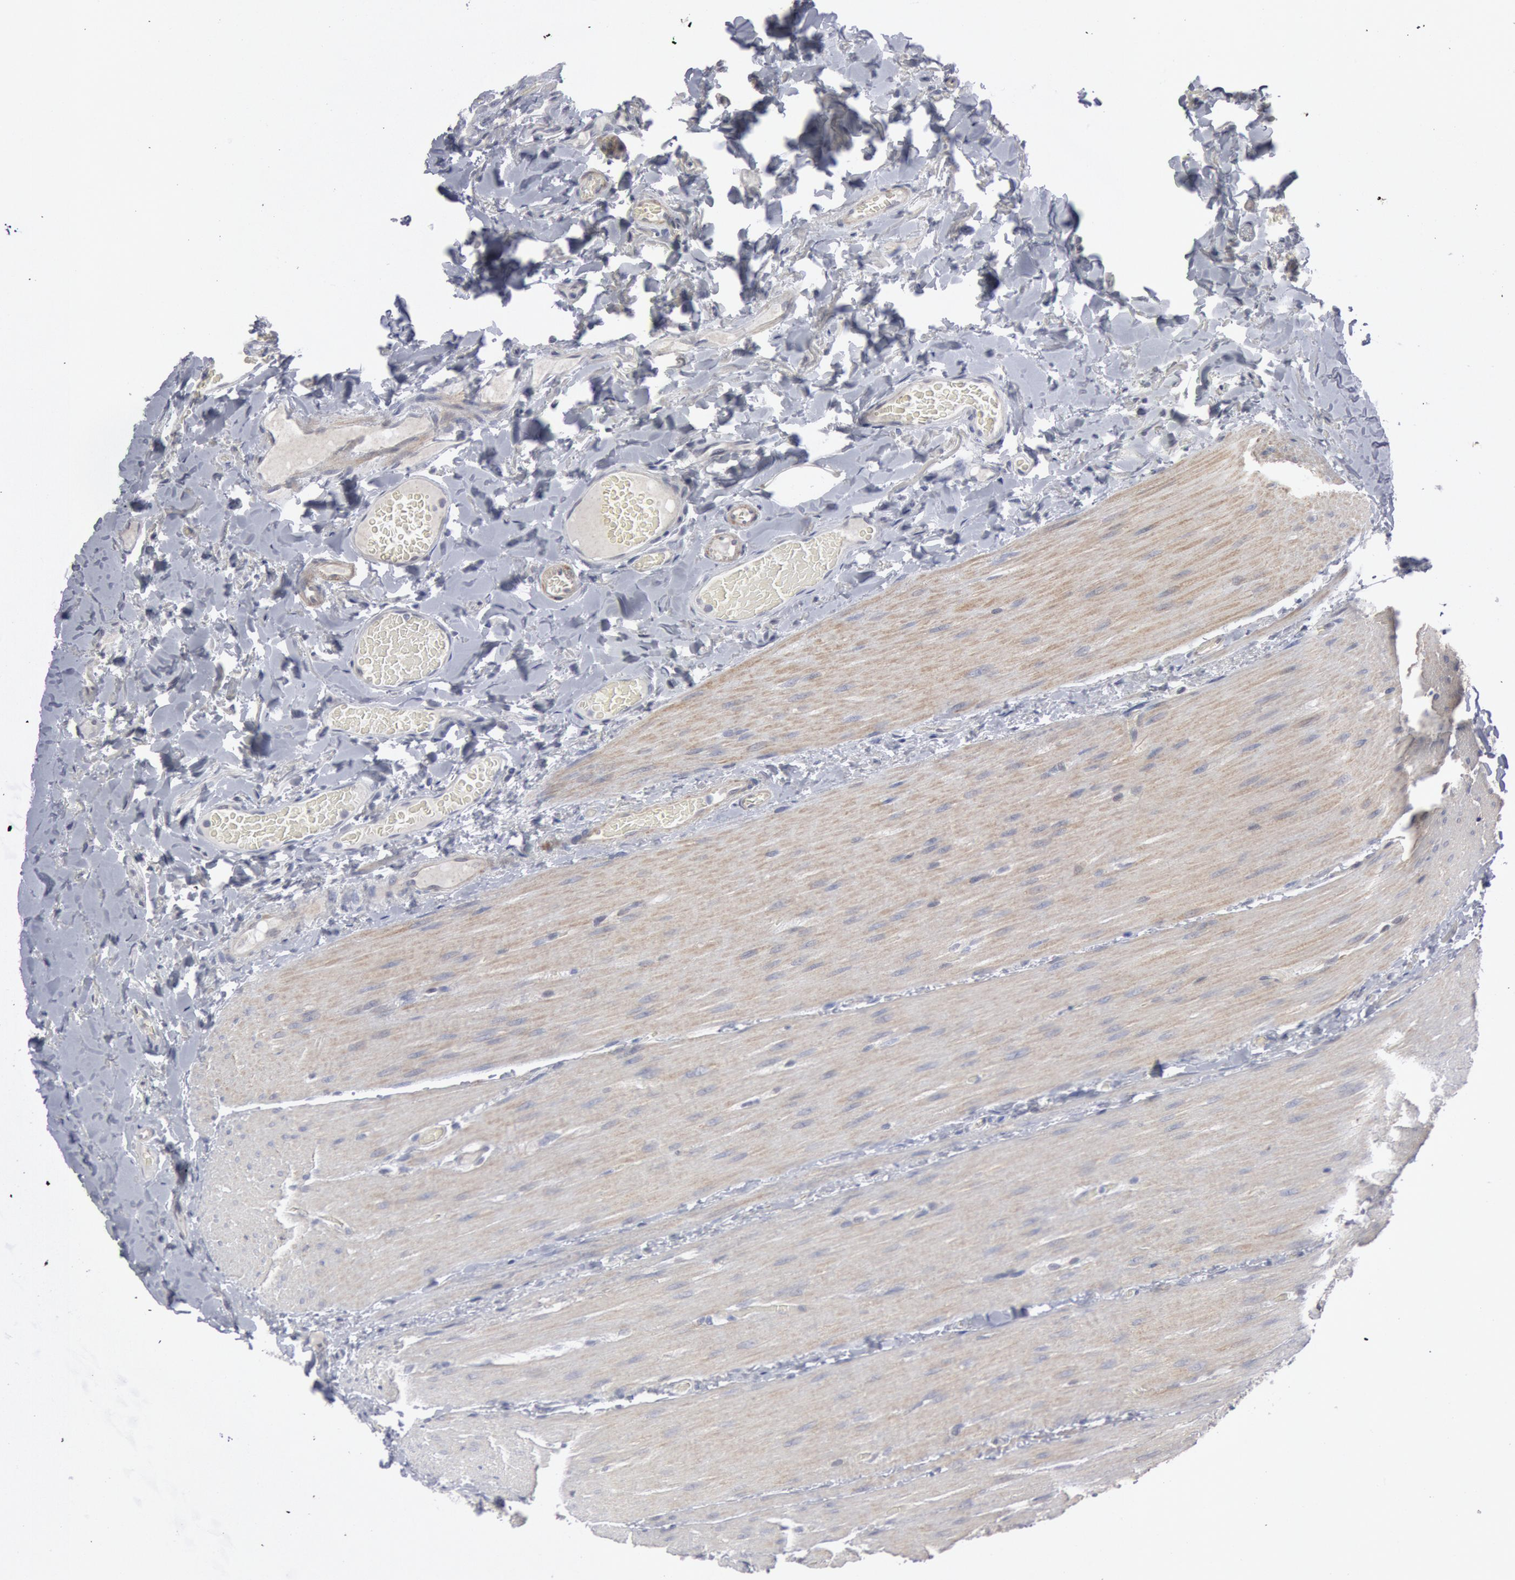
{"staining": {"intensity": "negative", "quantity": "none", "location": "none"}, "tissue": "duodenum", "cell_type": "Glandular cells", "image_type": "normal", "snomed": [{"axis": "morphology", "description": "Normal tissue, NOS"}, {"axis": "topography", "description": "Duodenum"}], "caption": "The photomicrograph shows no significant staining in glandular cells of duodenum.", "gene": "DMC1", "patient": {"sex": "male", "age": 66}}